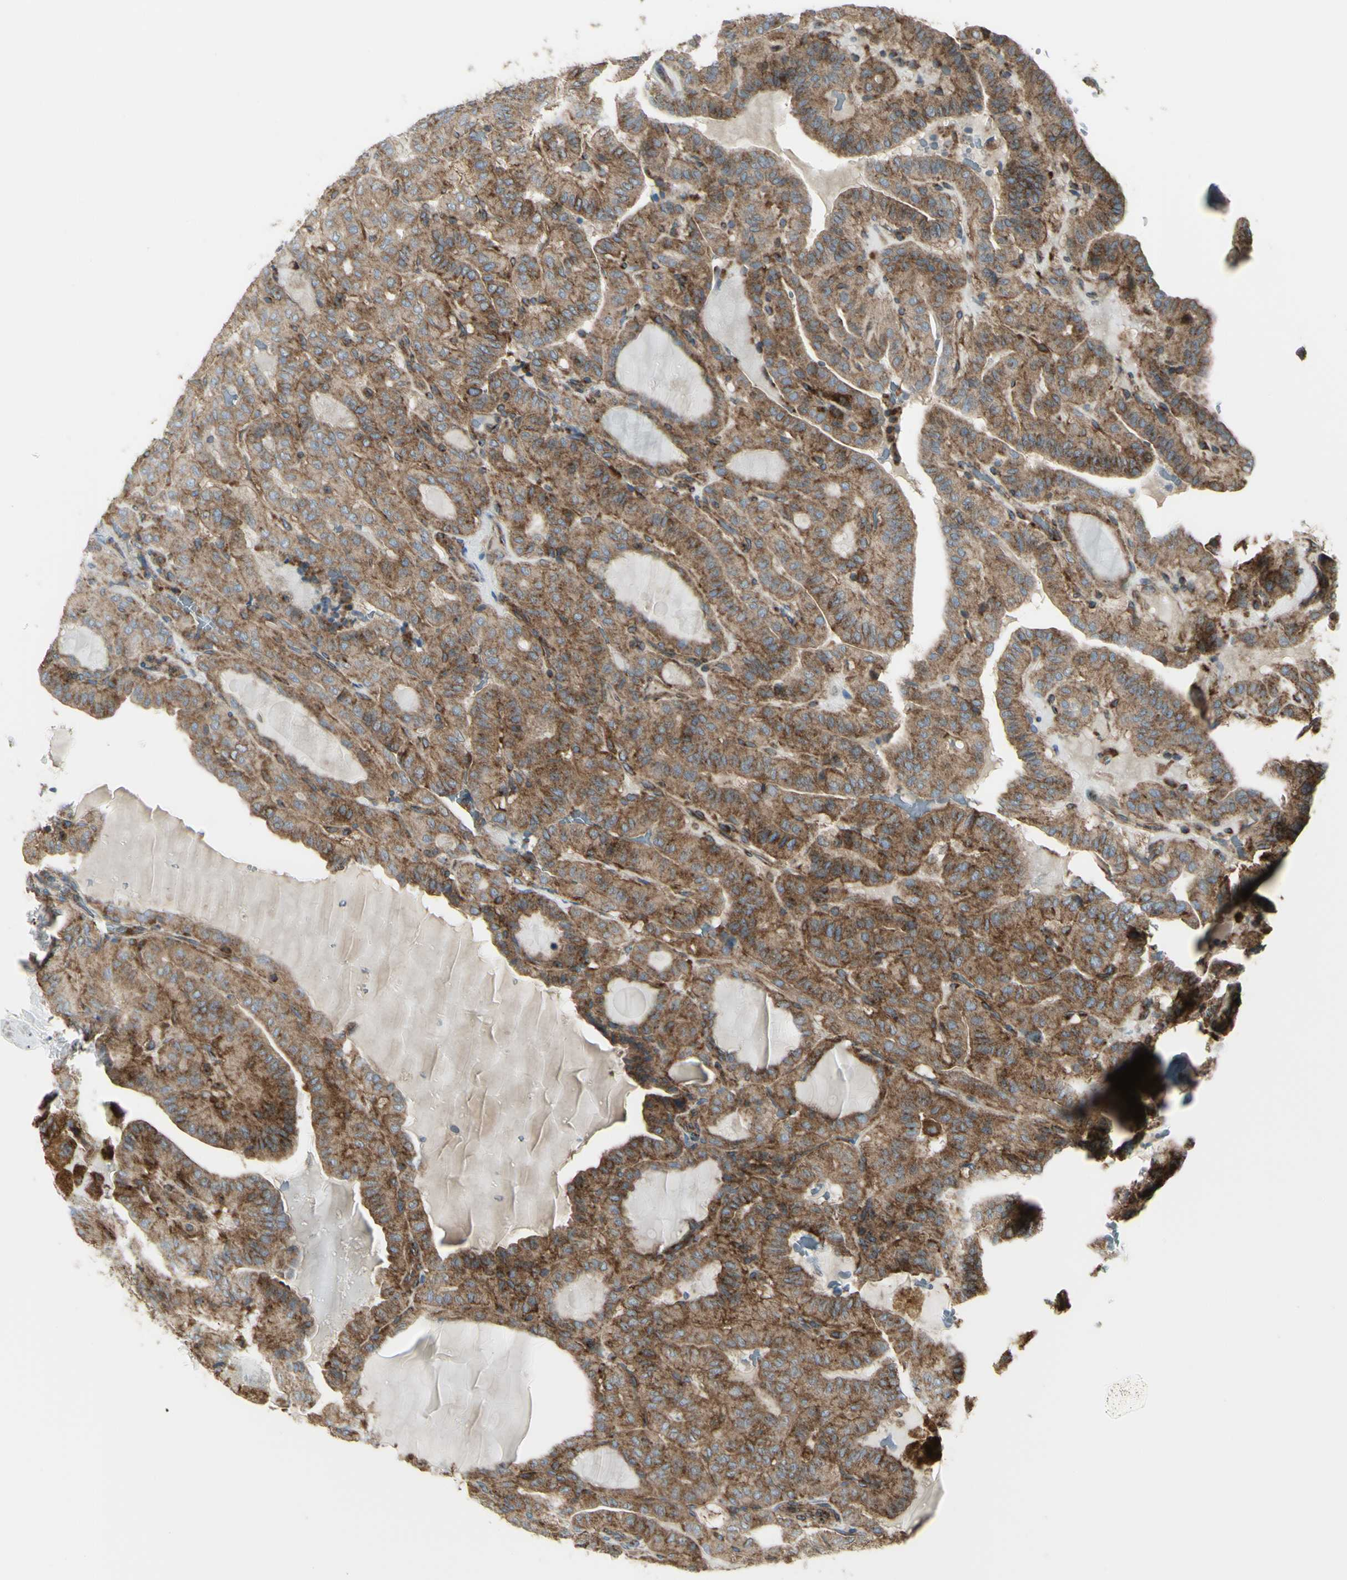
{"staining": {"intensity": "moderate", "quantity": ">75%", "location": "cytoplasmic/membranous"}, "tissue": "thyroid cancer", "cell_type": "Tumor cells", "image_type": "cancer", "snomed": [{"axis": "morphology", "description": "Papillary adenocarcinoma, NOS"}, {"axis": "topography", "description": "Thyroid gland"}], "caption": "Thyroid papillary adenocarcinoma stained with a protein marker displays moderate staining in tumor cells.", "gene": "NAPA", "patient": {"sex": "male", "age": 77}}